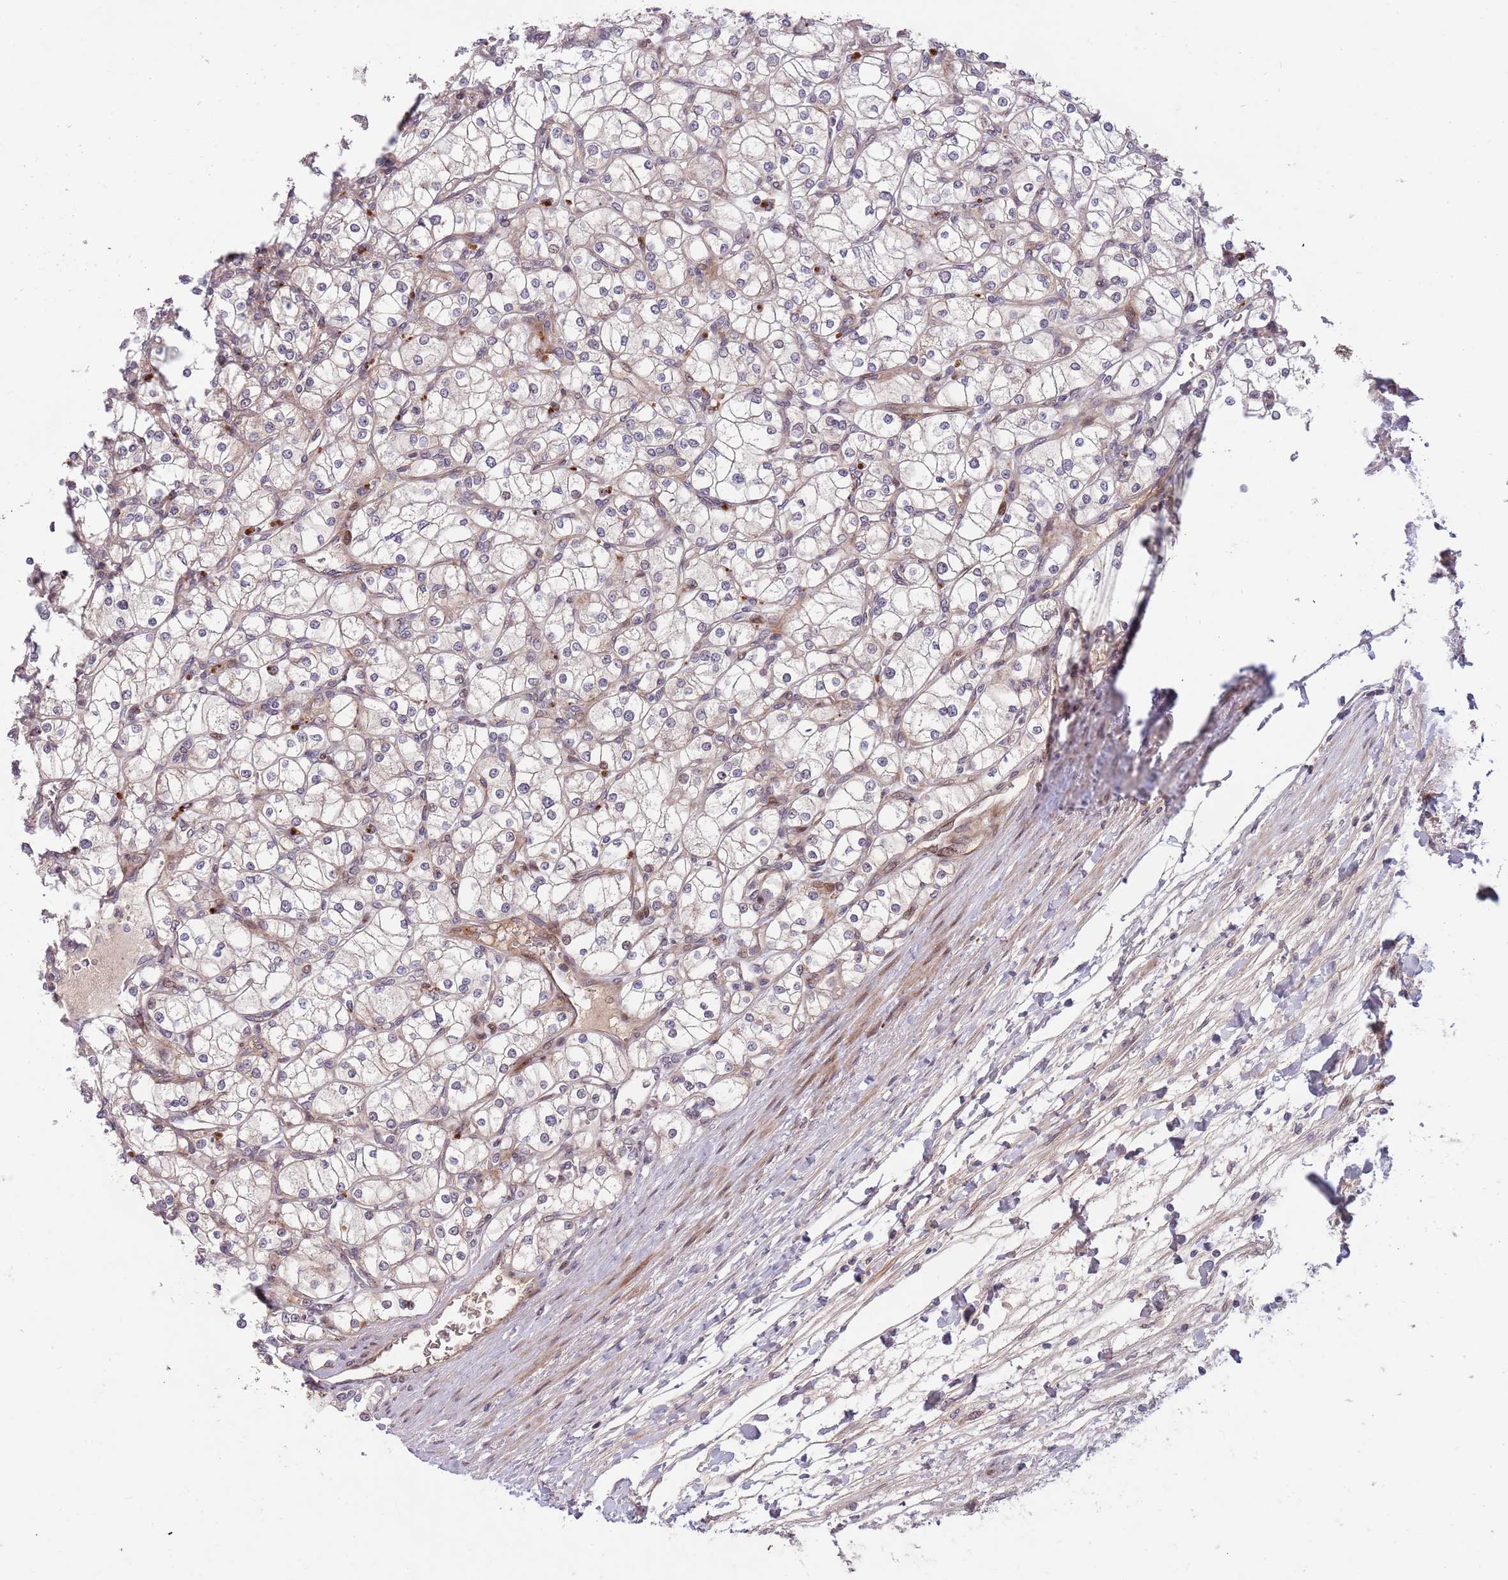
{"staining": {"intensity": "negative", "quantity": "none", "location": "none"}, "tissue": "renal cancer", "cell_type": "Tumor cells", "image_type": "cancer", "snomed": [{"axis": "morphology", "description": "Adenocarcinoma, NOS"}, {"axis": "topography", "description": "Kidney"}], "caption": "A high-resolution image shows IHC staining of adenocarcinoma (renal), which displays no significant expression in tumor cells.", "gene": "NT5DC4", "patient": {"sex": "male", "age": 80}}